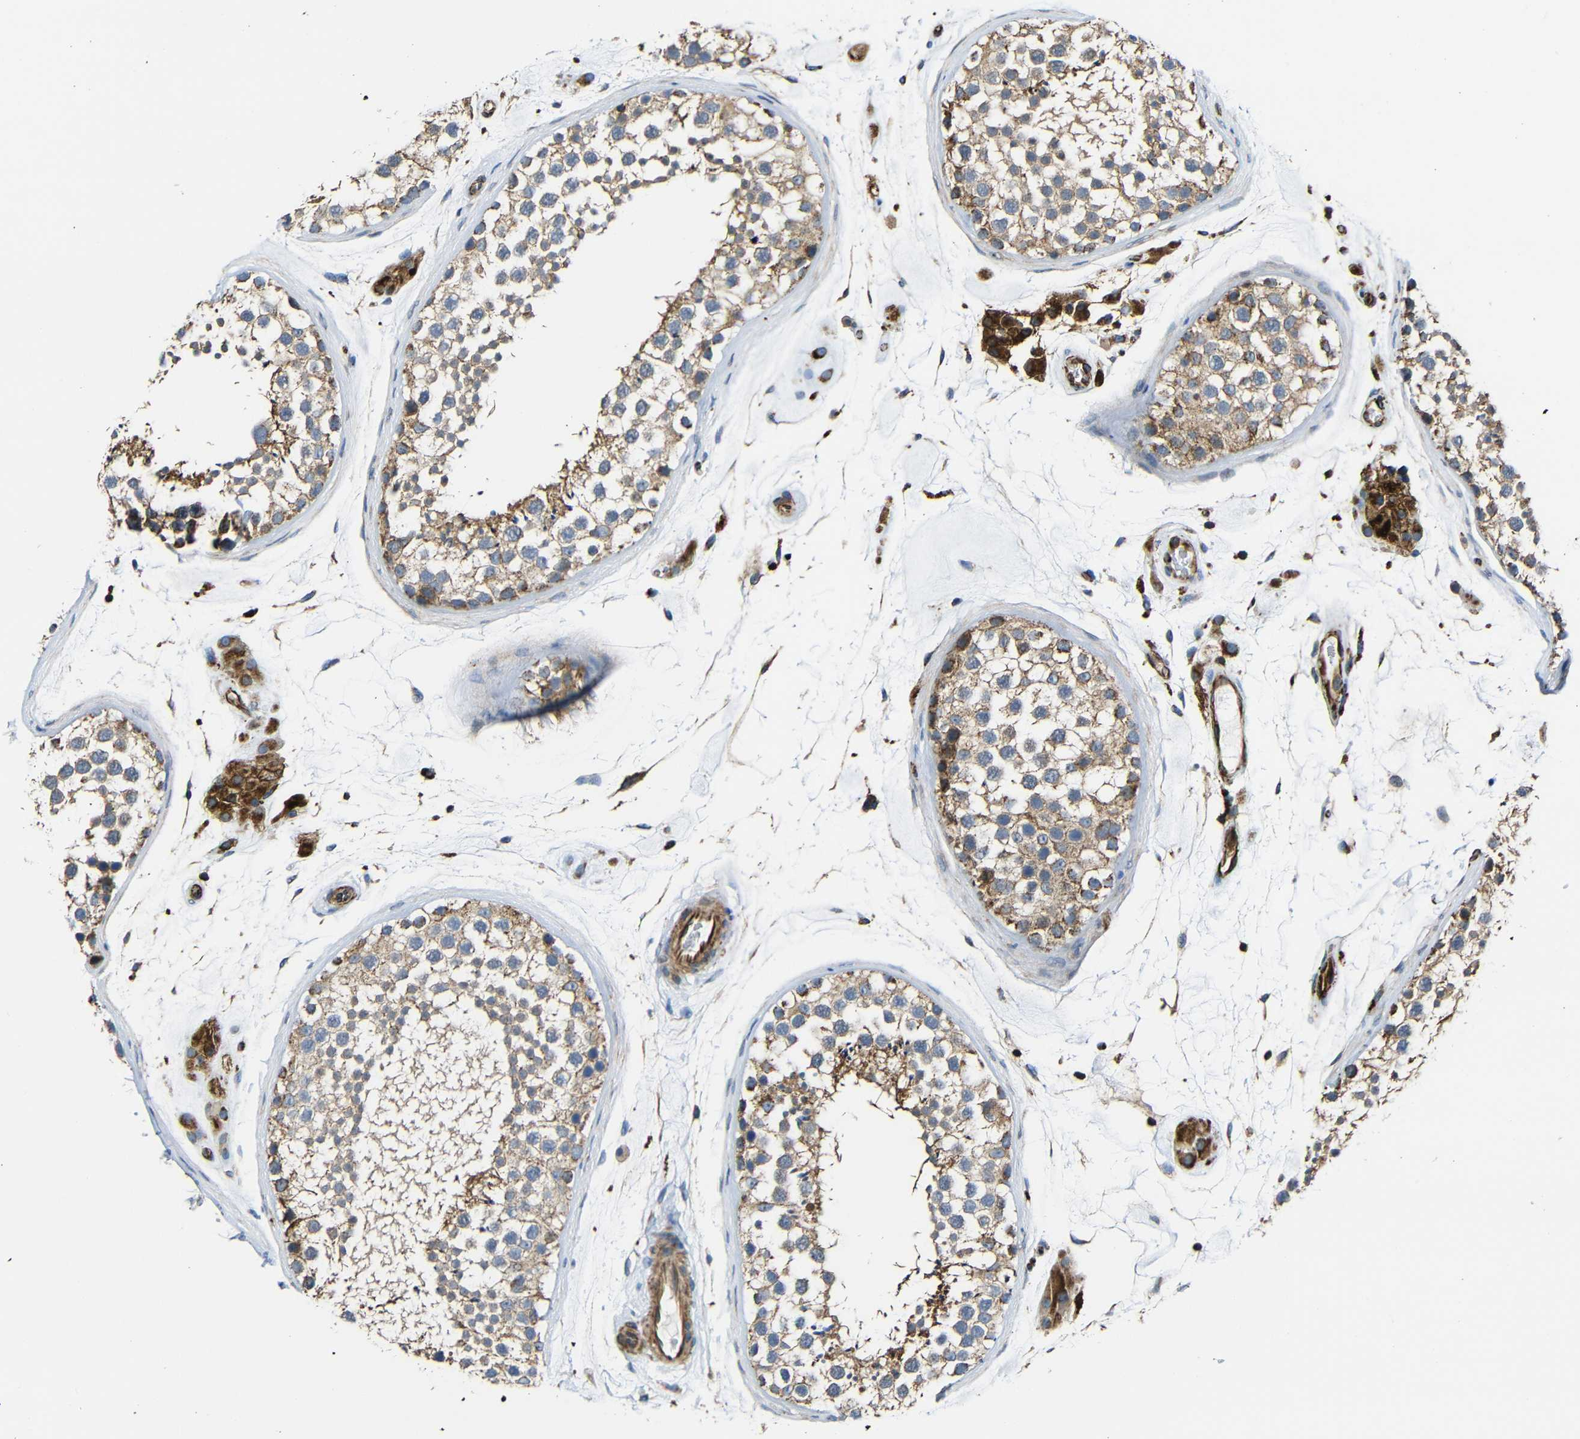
{"staining": {"intensity": "moderate", "quantity": ">75%", "location": "cytoplasmic/membranous"}, "tissue": "testis", "cell_type": "Cells in seminiferous ducts", "image_type": "normal", "snomed": [{"axis": "morphology", "description": "Normal tissue, NOS"}, {"axis": "topography", "description": "Testis"}], "caption": "A high-resolution image shows immunohistochemistry staining of benign testis, which demonstrates moderate cytoplasmic/membranous expression in approximately >75% of cells in seminiferous ducts. The staining was performed using DAB (3,3'-diaminobenzidine) to visualize the protein expression in brown, while the nuclei were stained in blue with hematoxylin (Magnification: 20x).", "gene": "IGSF10", "patient": {"sex": "male", "age": 46}}